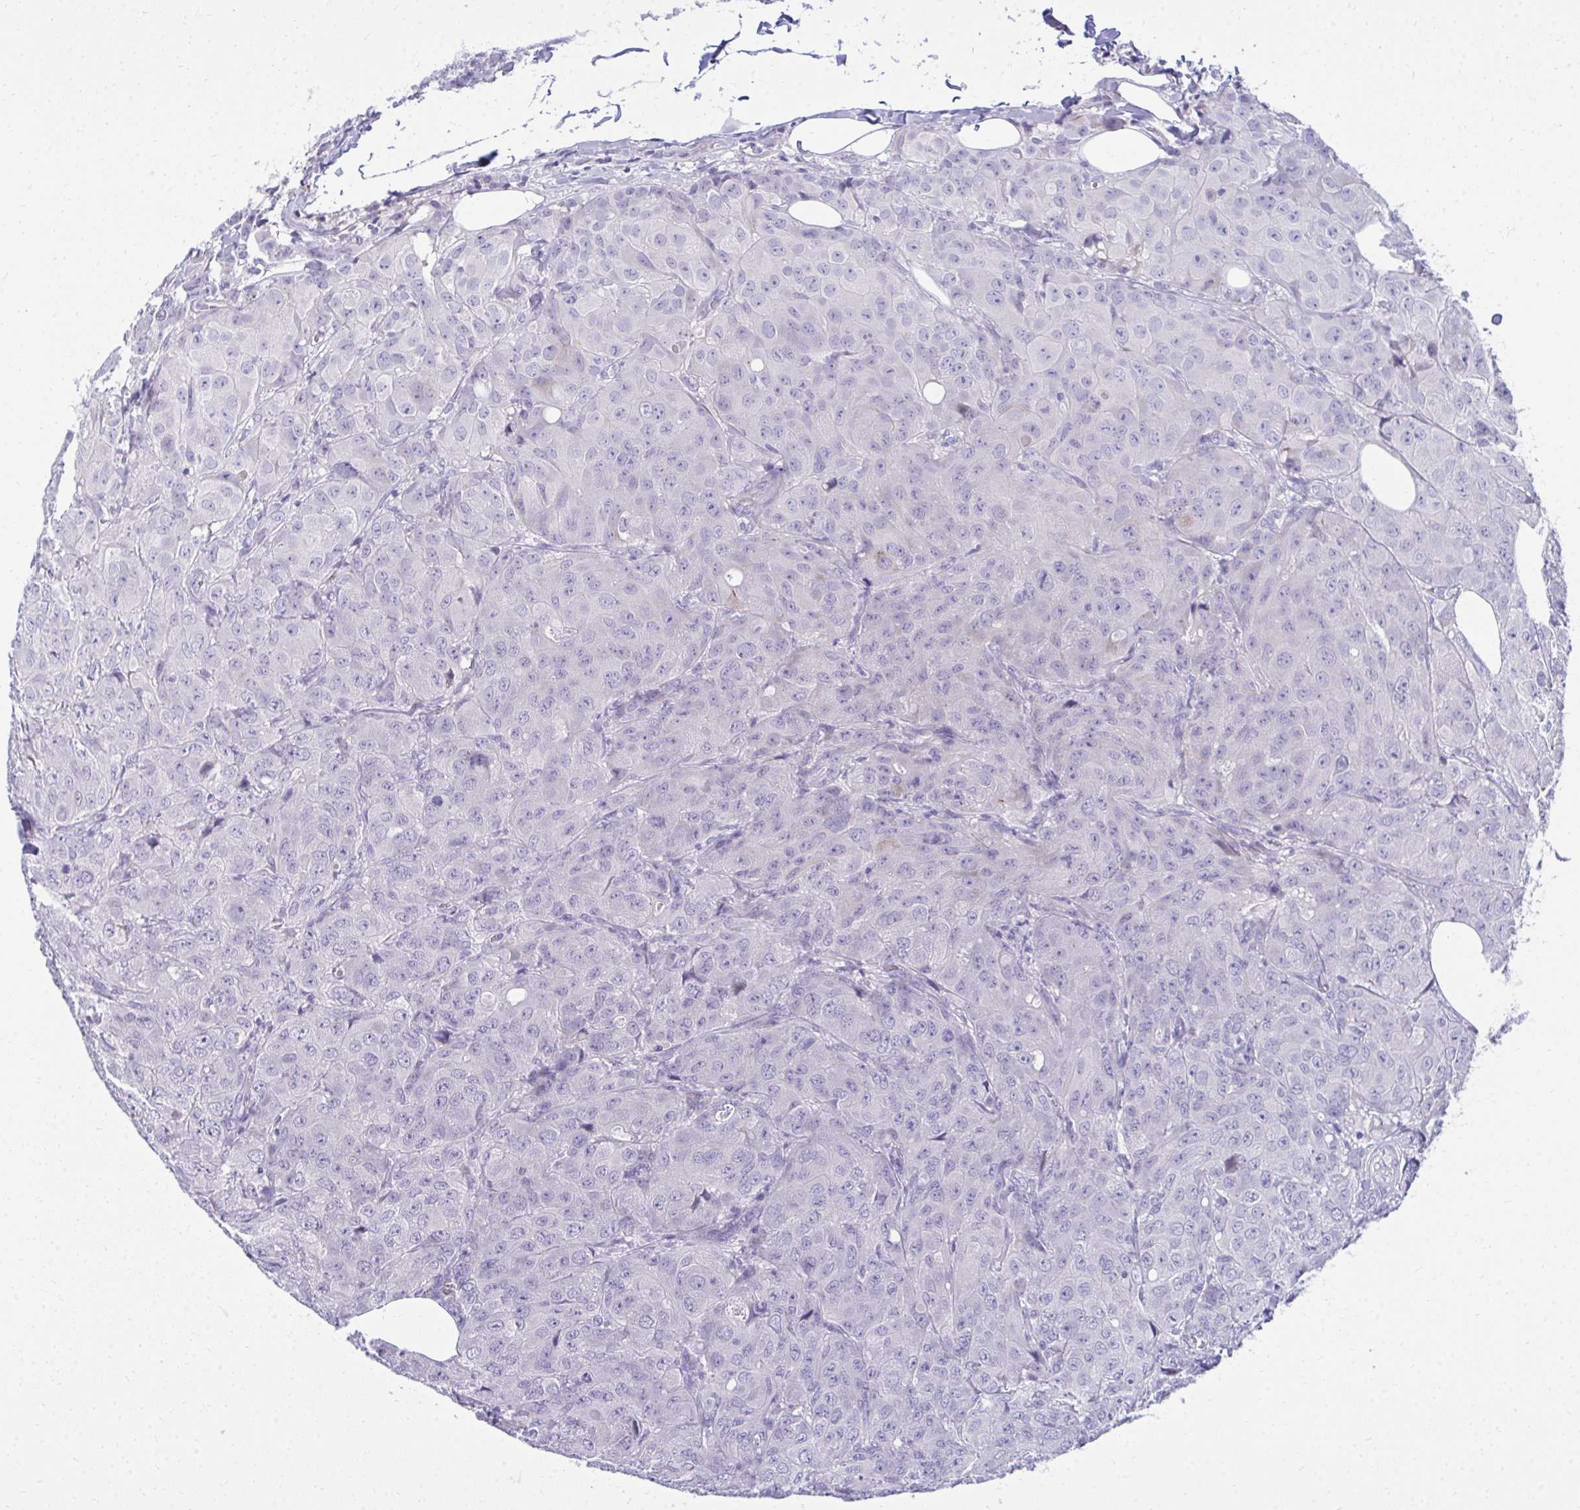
{"staining": {"intensity": "negative", "quantity": "none", "location": "none"}, "tissue": "breast cancer", "cell_type": "Tumor cells", "image_type": "cancer", "snomed": [{"axis": "morphology", "description": "Duct carcinoma"}, {"axis": "topography", "description": "Breast"}], "caption": "There is no significant staining in tumor cells of breast intraductal carcinoma.", "gene": "AIG1", "patient": {"sex": "female", "age": 43}}